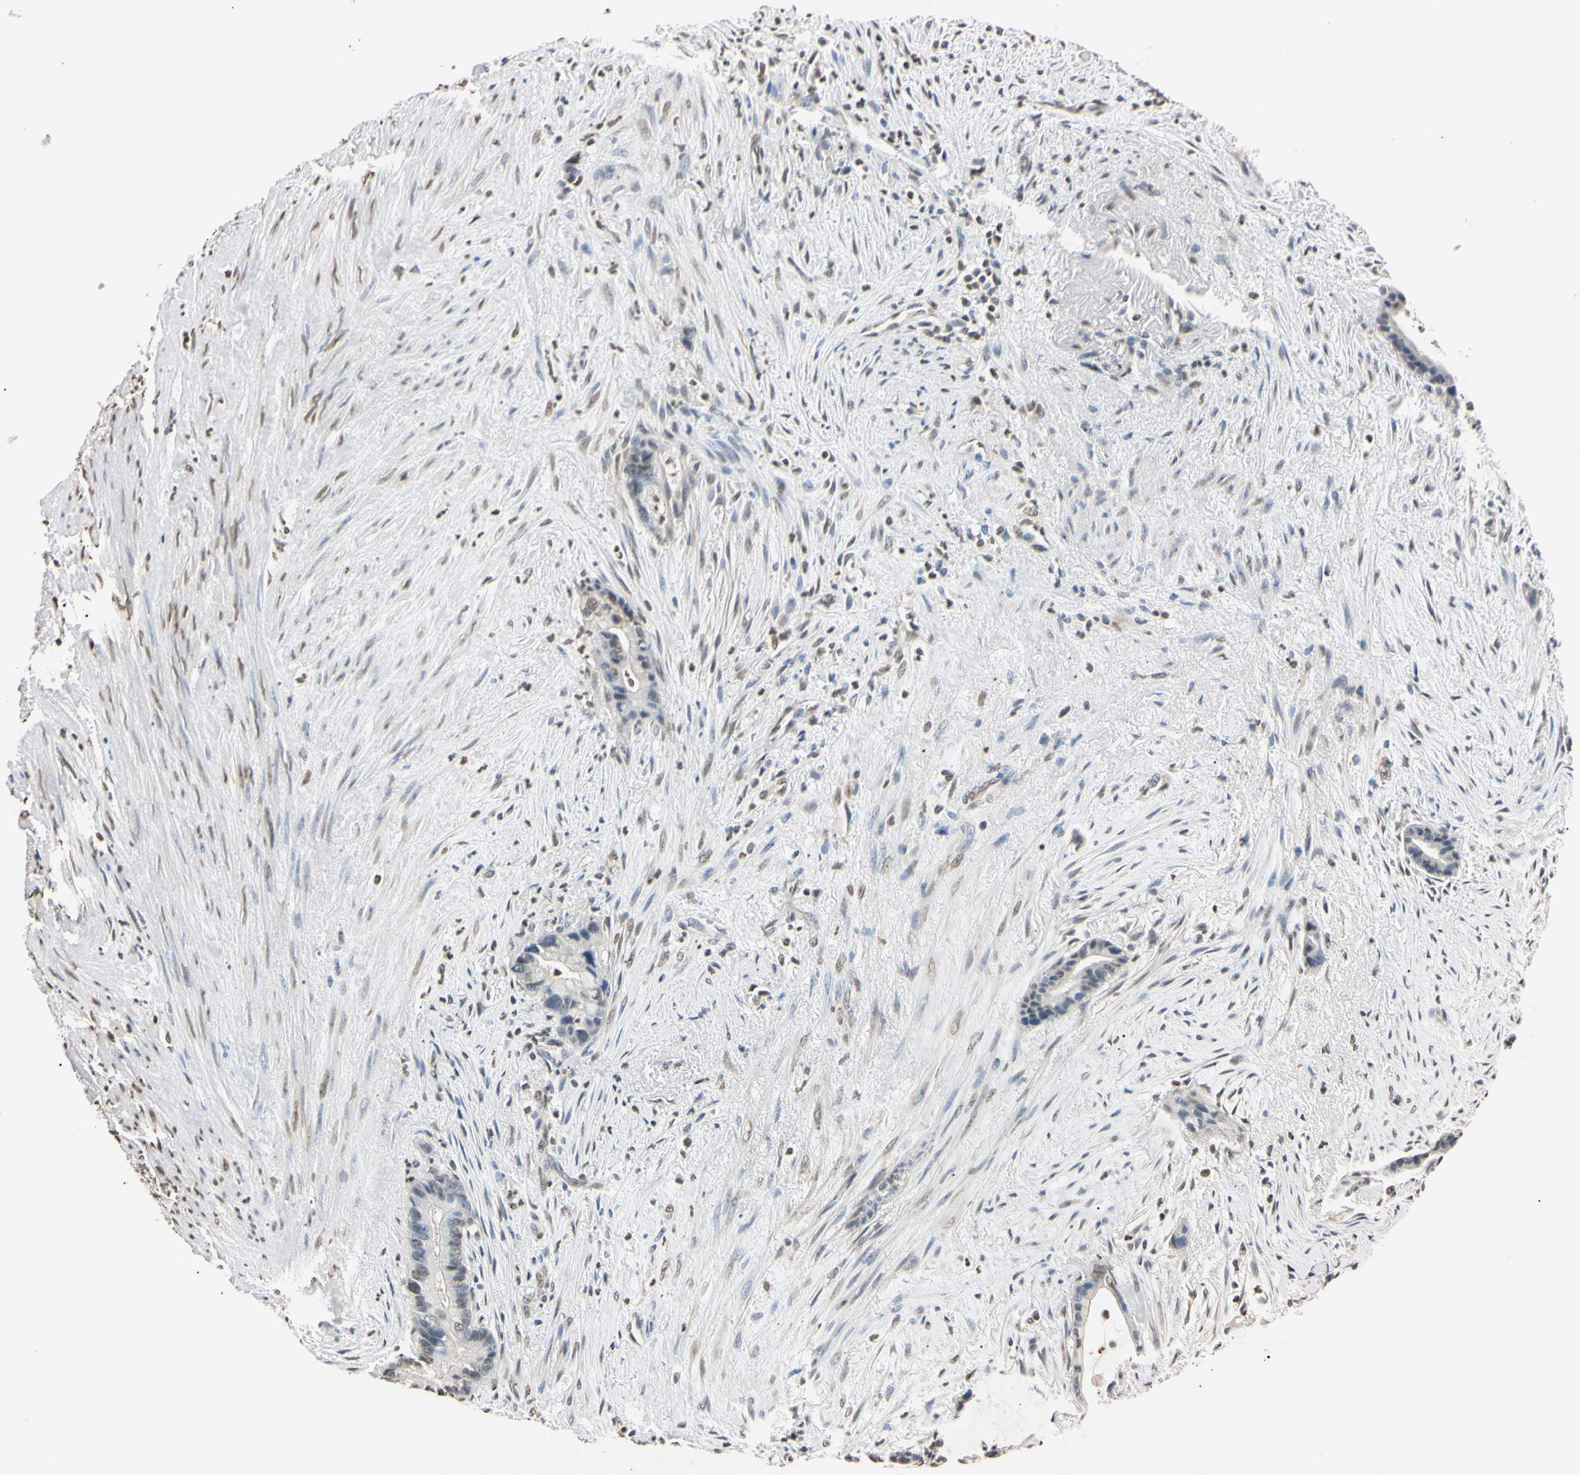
{"staining": {"intensity": "weak", "quantity": "<25%", "location": "nuclear"}, "tissue": "liver cancer", "cell_type": "Tumor cells", "image_type": "cancer", "snomed": [{"axis": "morphology", "description": "Cholangiocarcinoma"}, {"axis": "topography", "description": "Liver"}], "caption": "The histopathology image exhibits no staining of tumor cells in liver cholangiocarcinoma.", "gene": "CDC45", "patient": {"sex": "female", "age": 55}}